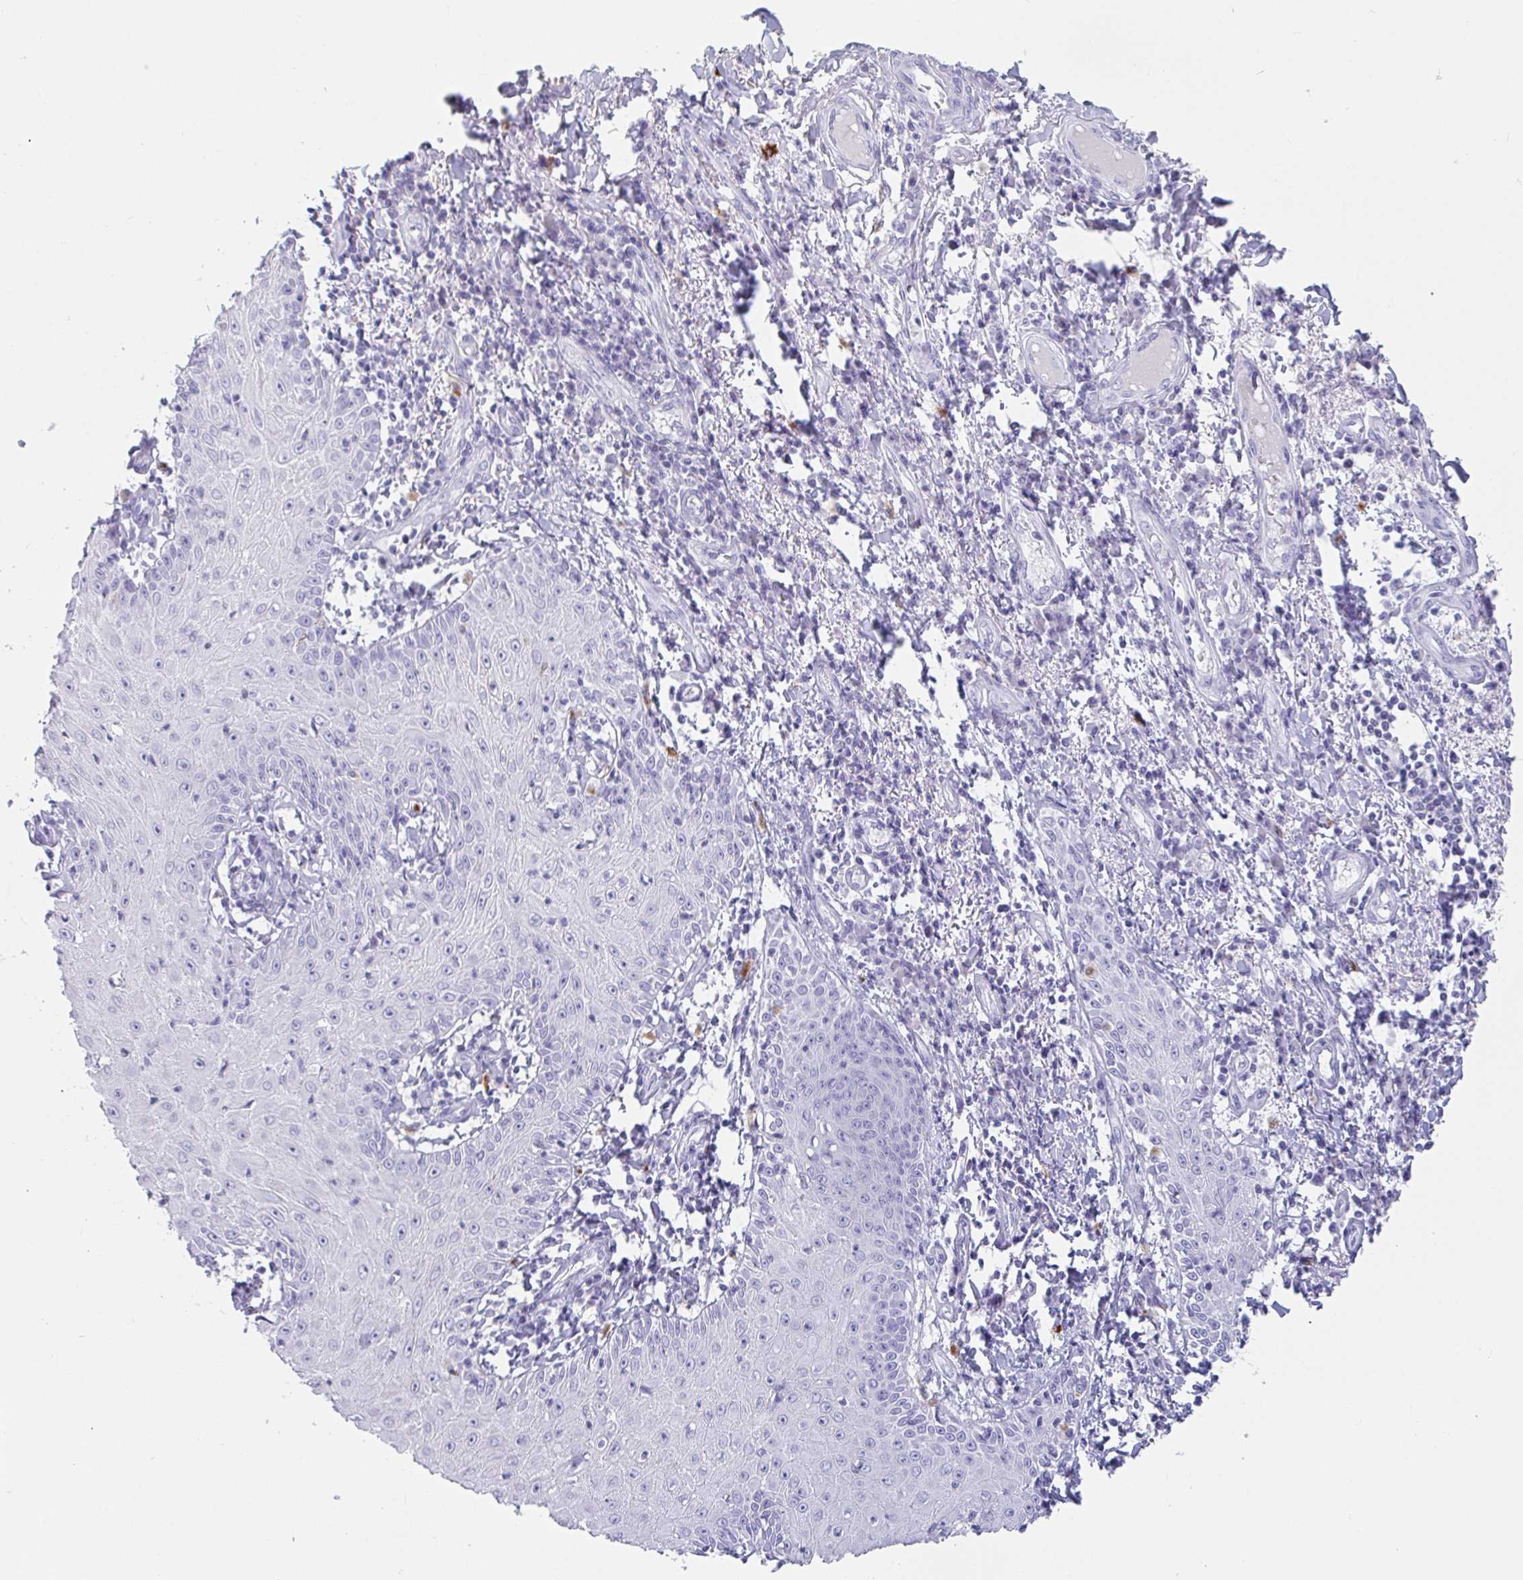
{"staining": {"intensity": "negative", "quantity": "none", "location": "none"}, "tissue": "skin cancer", "cell_type": "Tumor cells", "image_type": "cancer", "snomed": [{"axis": "morphology", "description": "Squamous cell carcinoma, NOS"}, {"axis": "topography", "description": "Skin"}], "caption": "Human squamous cell carcinoma (skin) stained for a protein using immunohistochemistry displays no staining in tumor cells.", "gene": "PLA2G1B", "patient": {"sex": "male", "age": 70}}